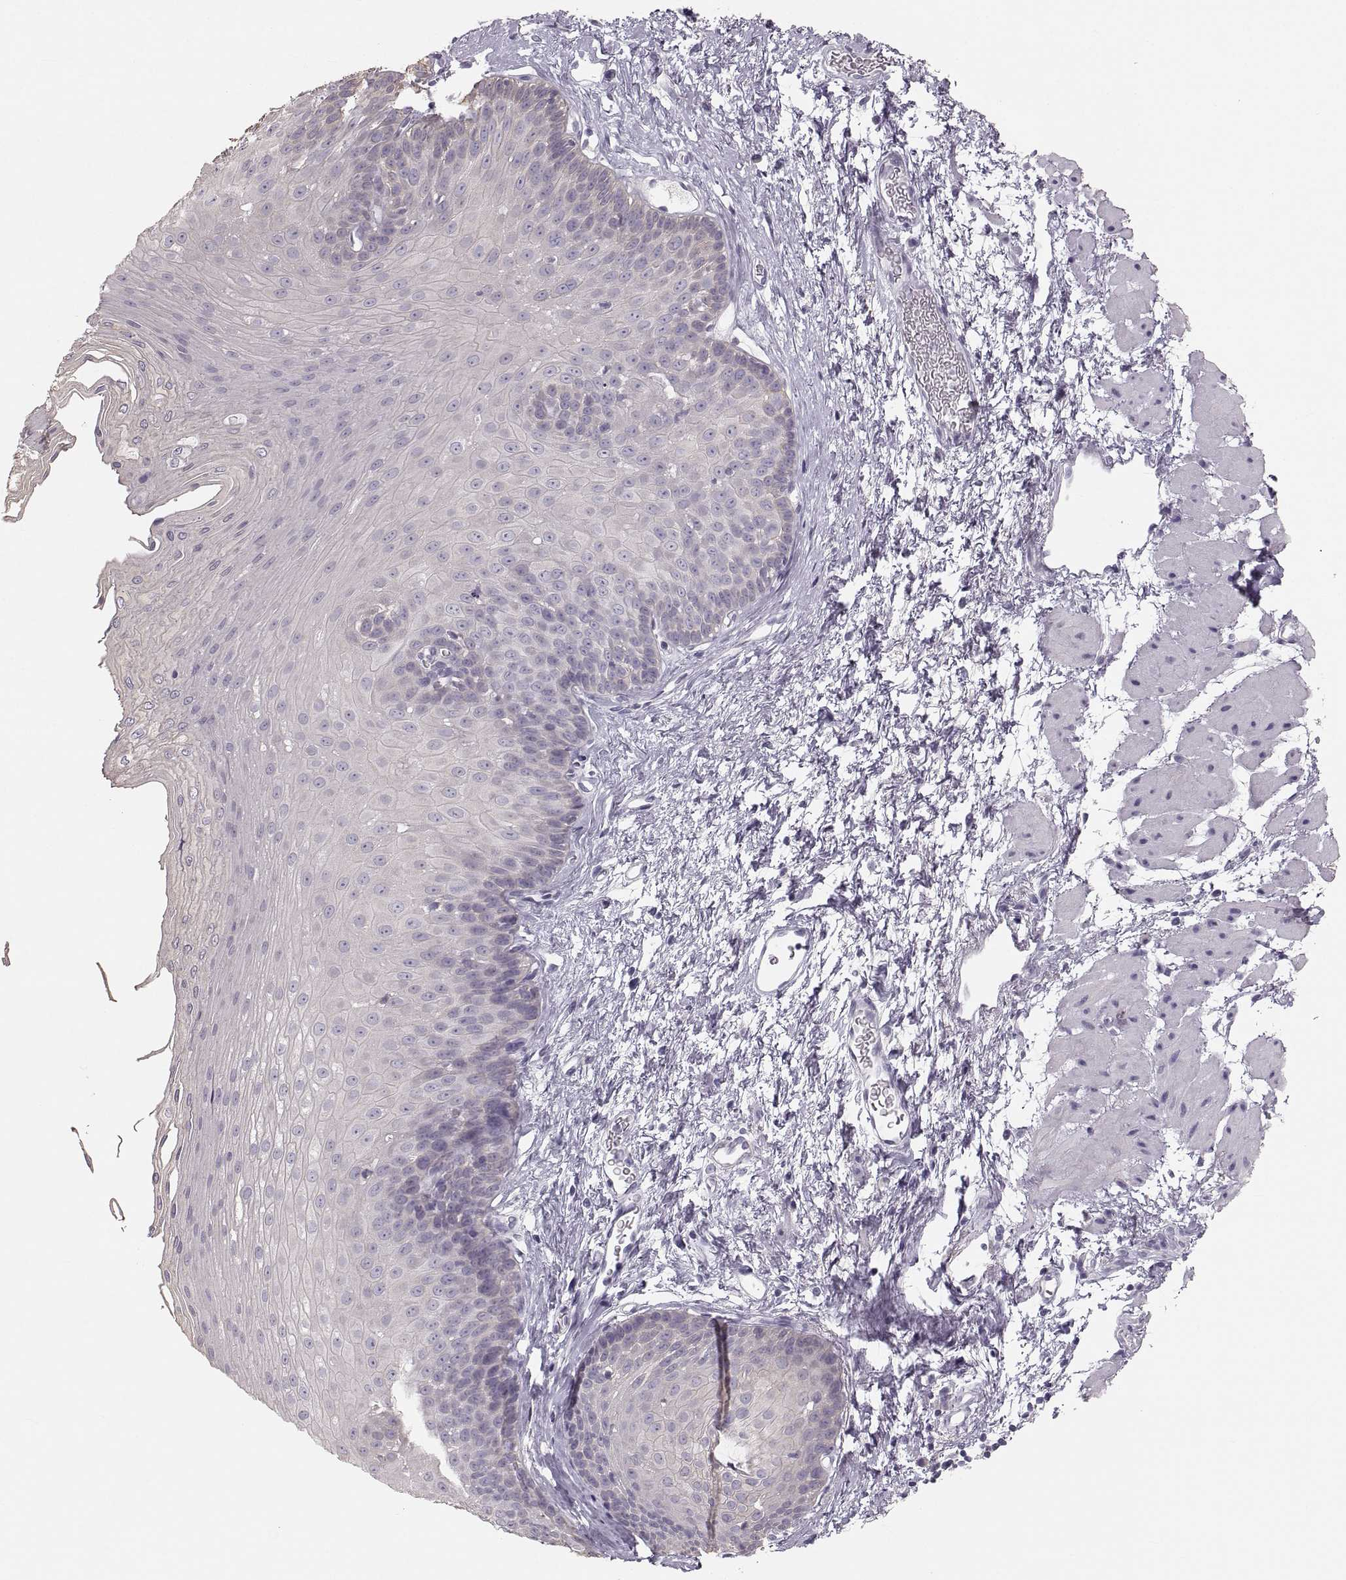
{"staining": {"intensity": "negative", "quantity": "none", "location": "none"}, "tissue": "esophagus", "cell_type": "Squamous epithelial cells", "image_type": "normal", "snomed": [{"axis": "morphology", "description": "Normal tissue, NOS"}, {"axis": "topography", "description": "Esophagus"}], "caption": "This is a histopathology image of immunohistochemistry (IHC) staining of normal esophagus, which shows no staining in squamous epithelial cells.", "gene": "RUNDC3A", "patient": {"sex": "female", "age": 62}}